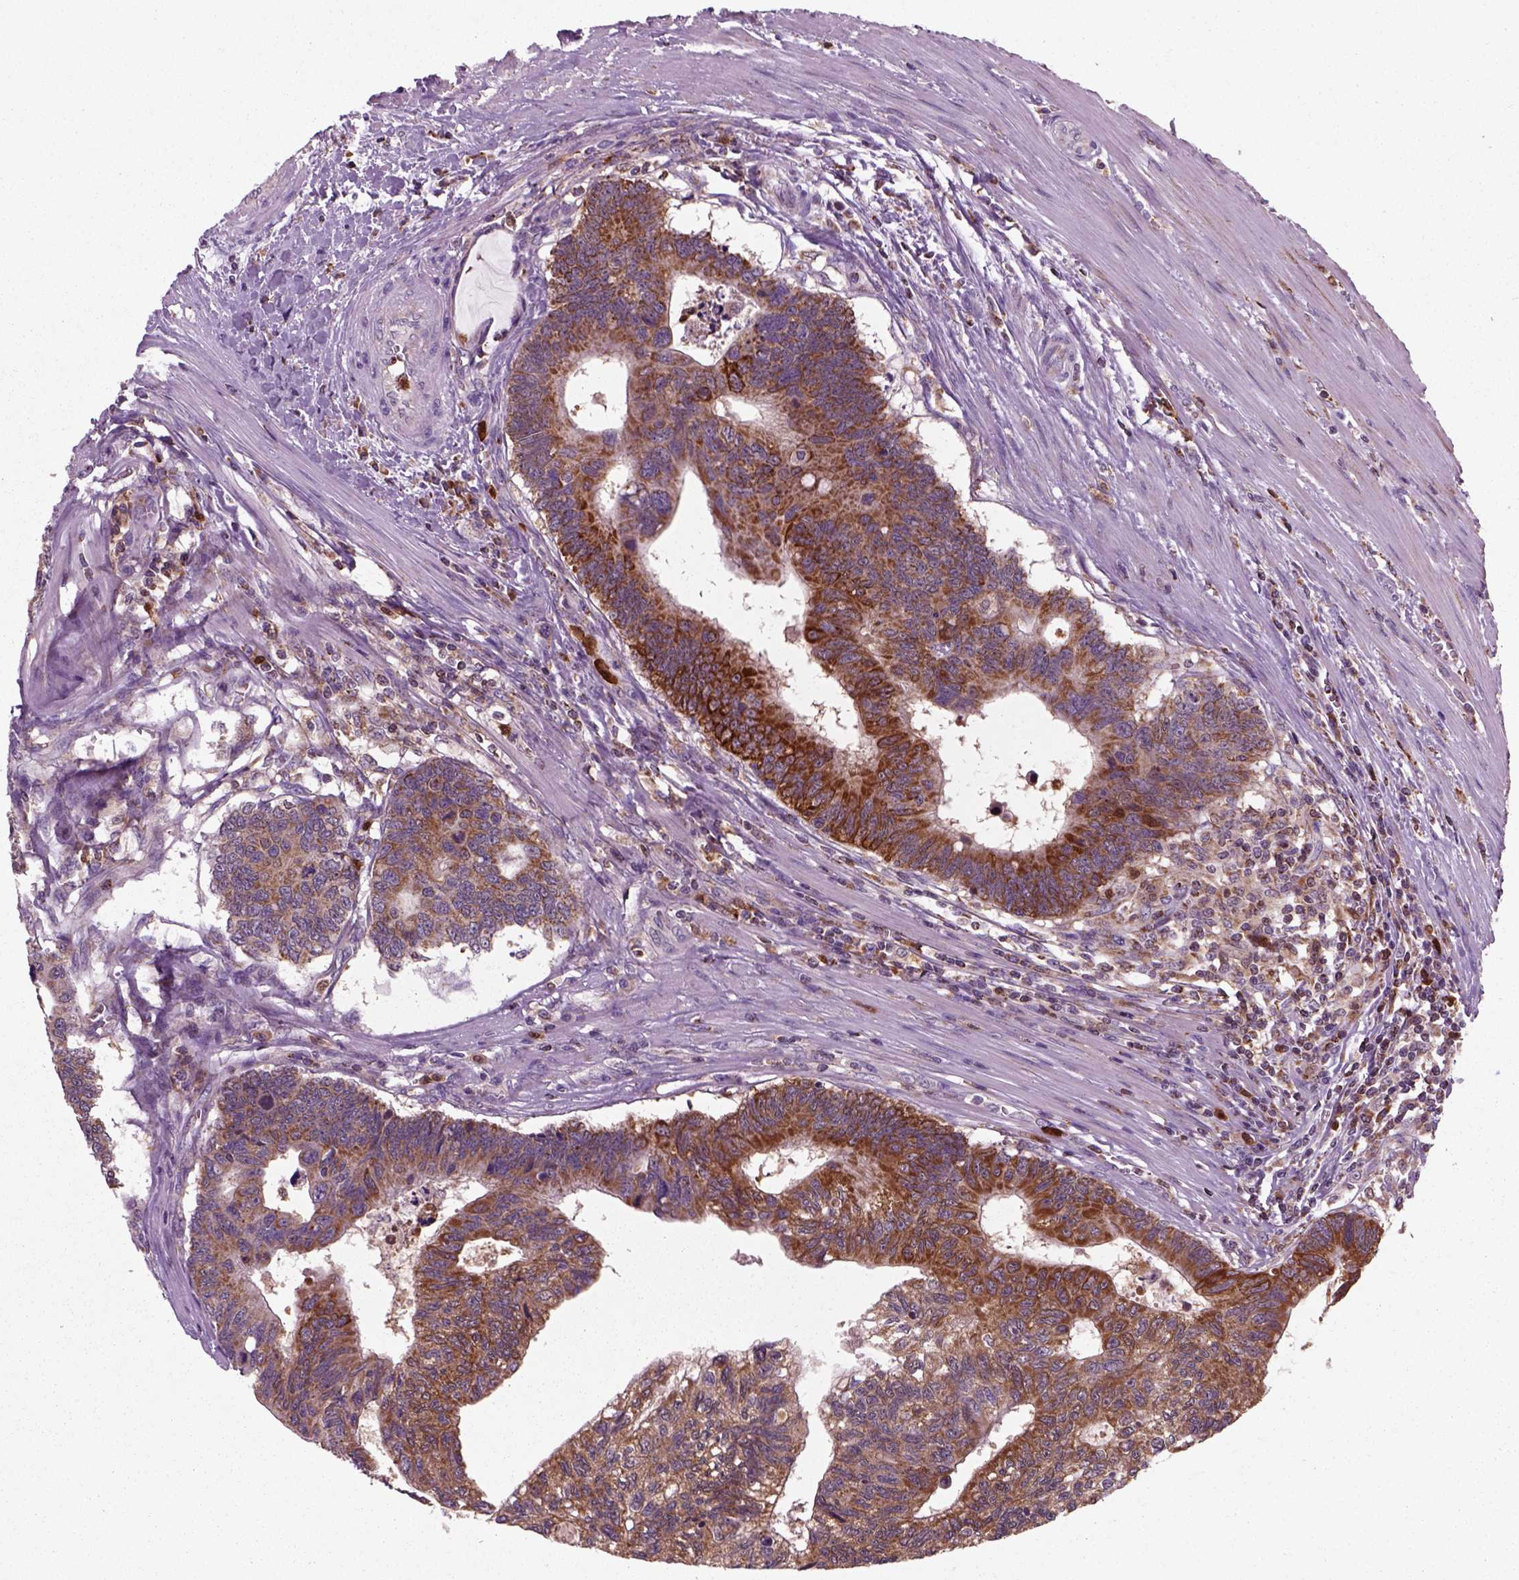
{"staining": {"intensity": "strong", "quantity": ">75%", "location": "cytoplasmic/membranous"}, "tissue": "colorectal cancer", "cell_type": "Tumor cells", "image_type": "cancer", "snomed": [{"axis": "morphology", "description": "Adenocarcinoma, NOS"}, {"axis": "topography", "description": "Colon"}], "caption": "Brown immunohistochemical staining in human colorectal cancer shows strong cytoplasmic/membranous positivity in approximately >75% of tumor cells.", "gene": "NUDT16L1", "patient": {"sex": "female", "age": 77}}